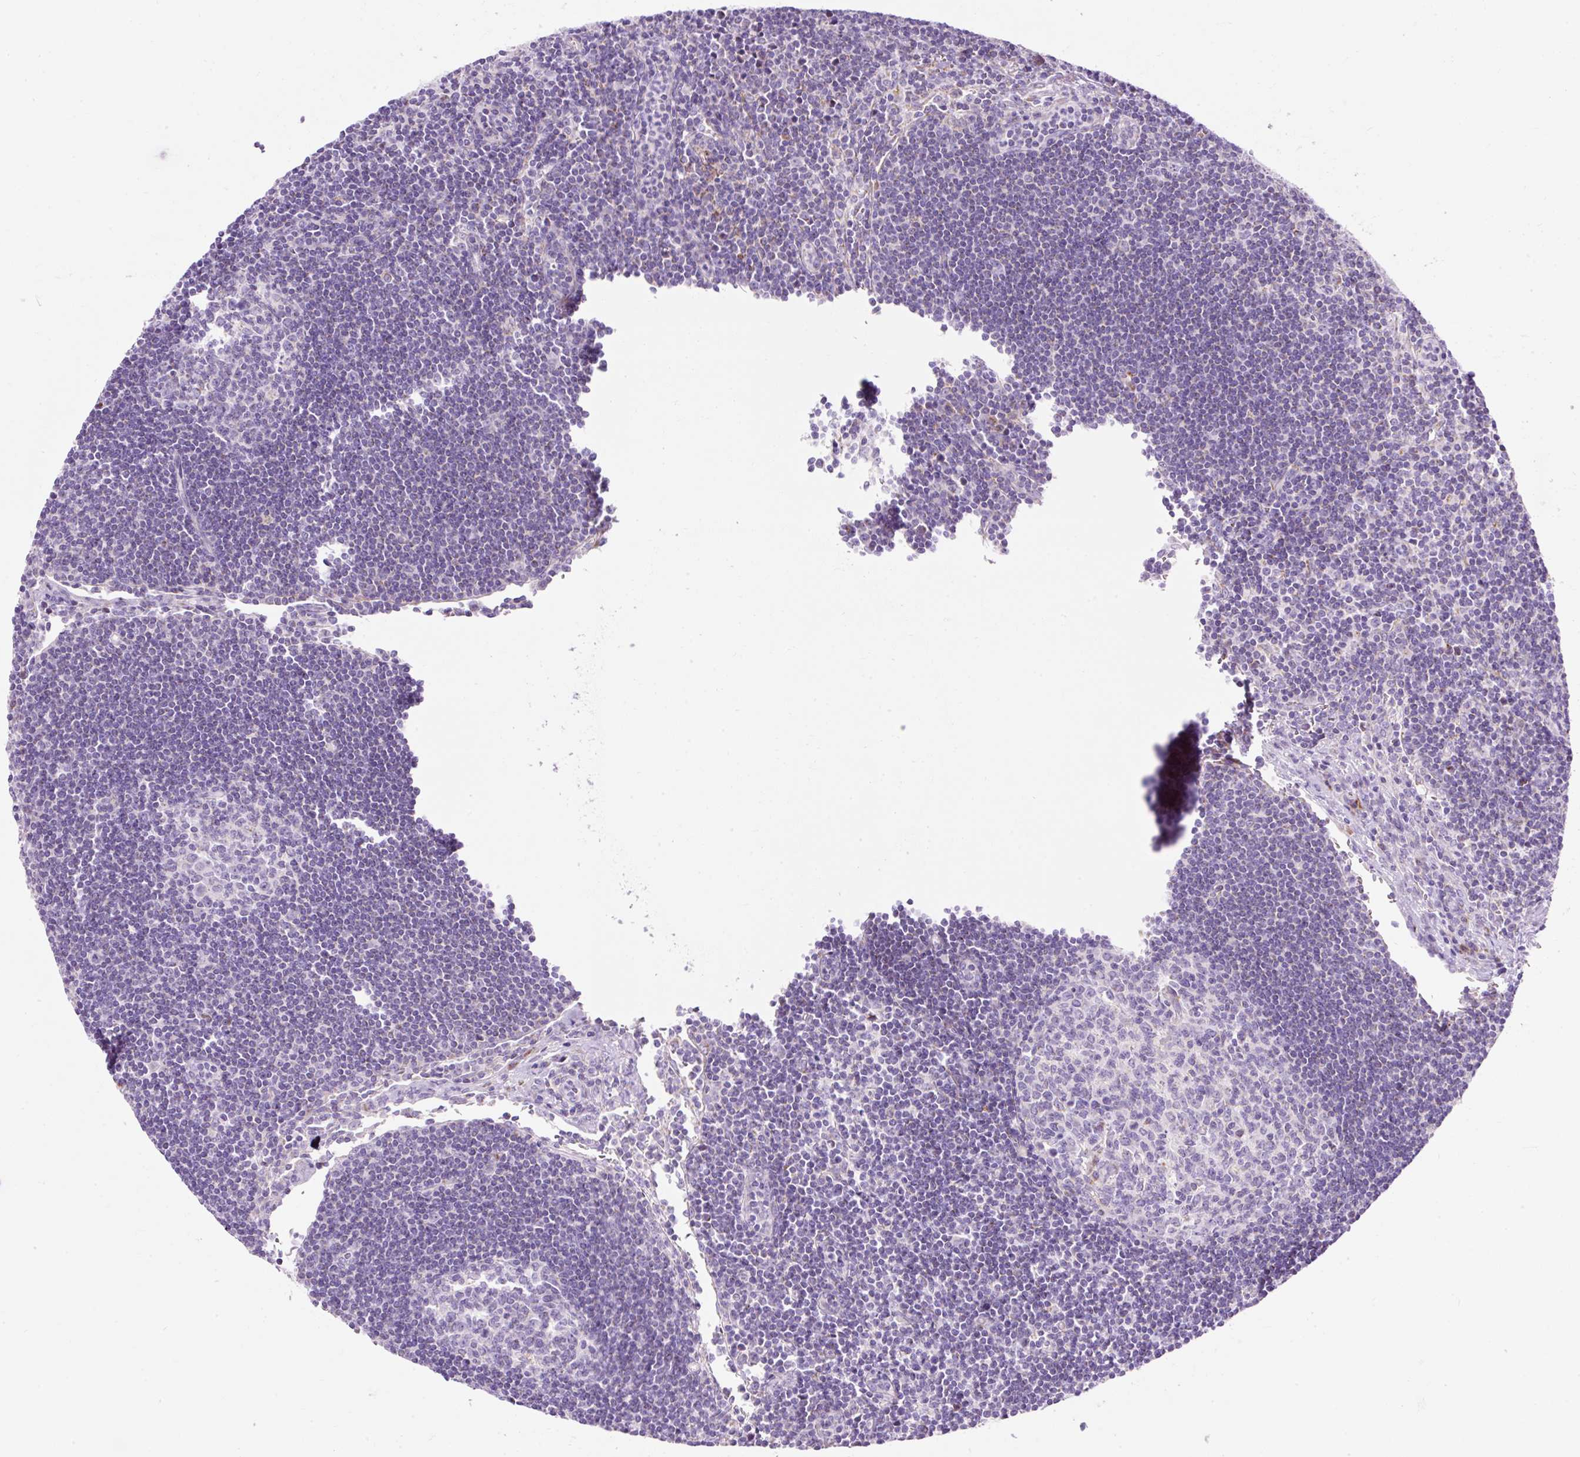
{"staining": {"intensity": "negative", "quantity": "none", "location": "none"}, "tissue": "lymph node", "cell_type": "Germinal center cells", "image_type": "normal", "snomed": [{"axis": "morphology", "description": "Normal tissue, NOS"}, {"axis": "topography", "description": "Lymph node"}], "caption": "IHC of unremarkable lymph node shows no expression in germinal center cells.", "gene": "PLPP2", "patient": {"sex": "female", "age": 29}}